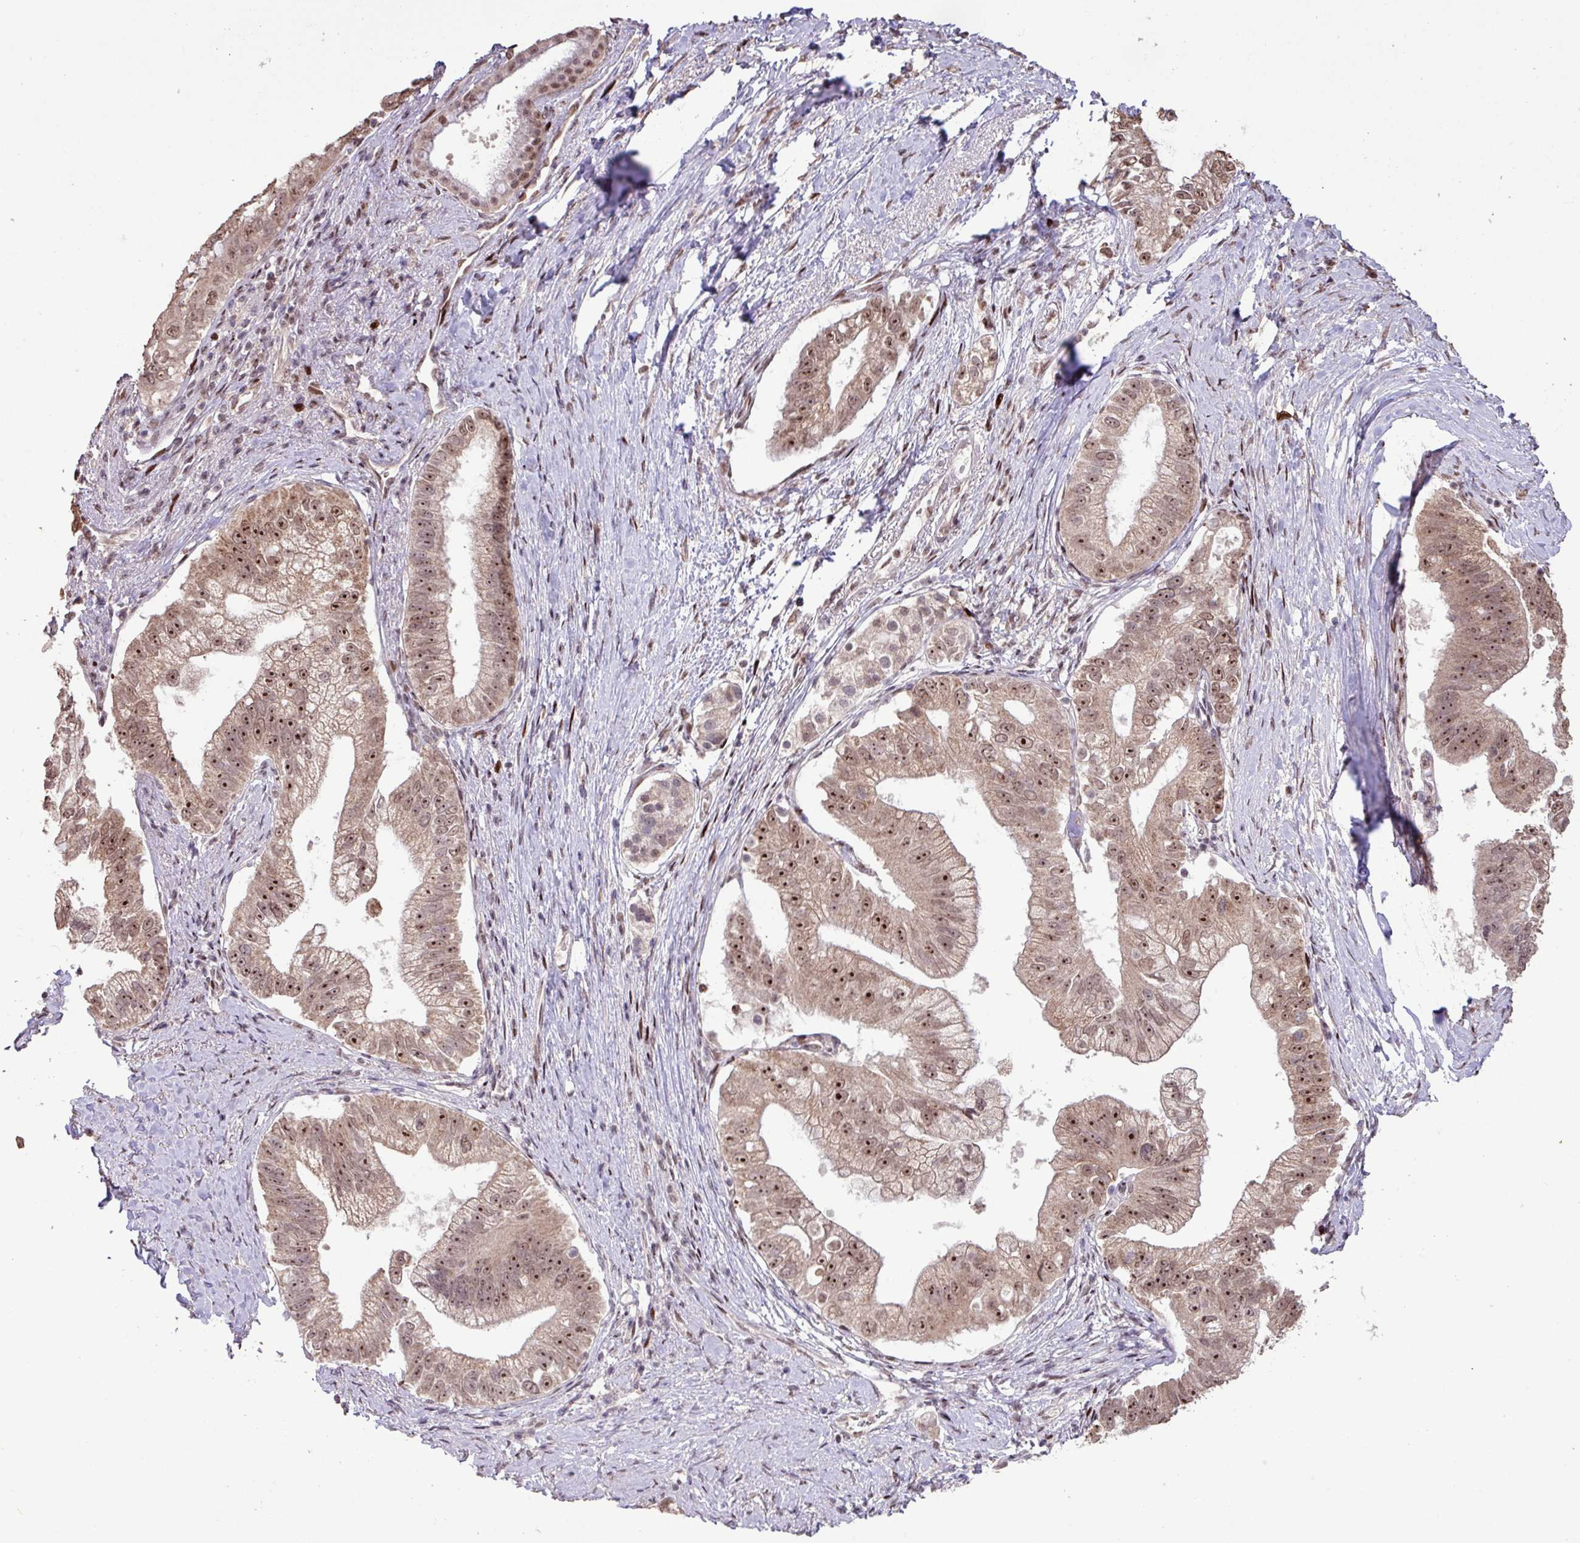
{"staining": {"intensity": "moderate", "quantity": ">75%", "location": "nuclear"}, "tissue": "pancreatic cancer", "cell_type": "Tumor cells", "image_type": "cancer", "snomed": [{"axis": "morphology", "description": "Adenocarcinoma, NOS"}, {"axis": "topography", "description": "Pancreas"}], "caption": "Protein analysis of adenocarcinoma (pancreatic) tissue displays moderate nuclear expression in approximately >75% of tumor cells. (Stains: DAB (3,3'-diaminobenzidine) in brown, nuclei in blue, Microscopy: brightfield microscopy at high magnification).", "gene": "ZNF709", "patient": {"sex": "male", "age": 70}}